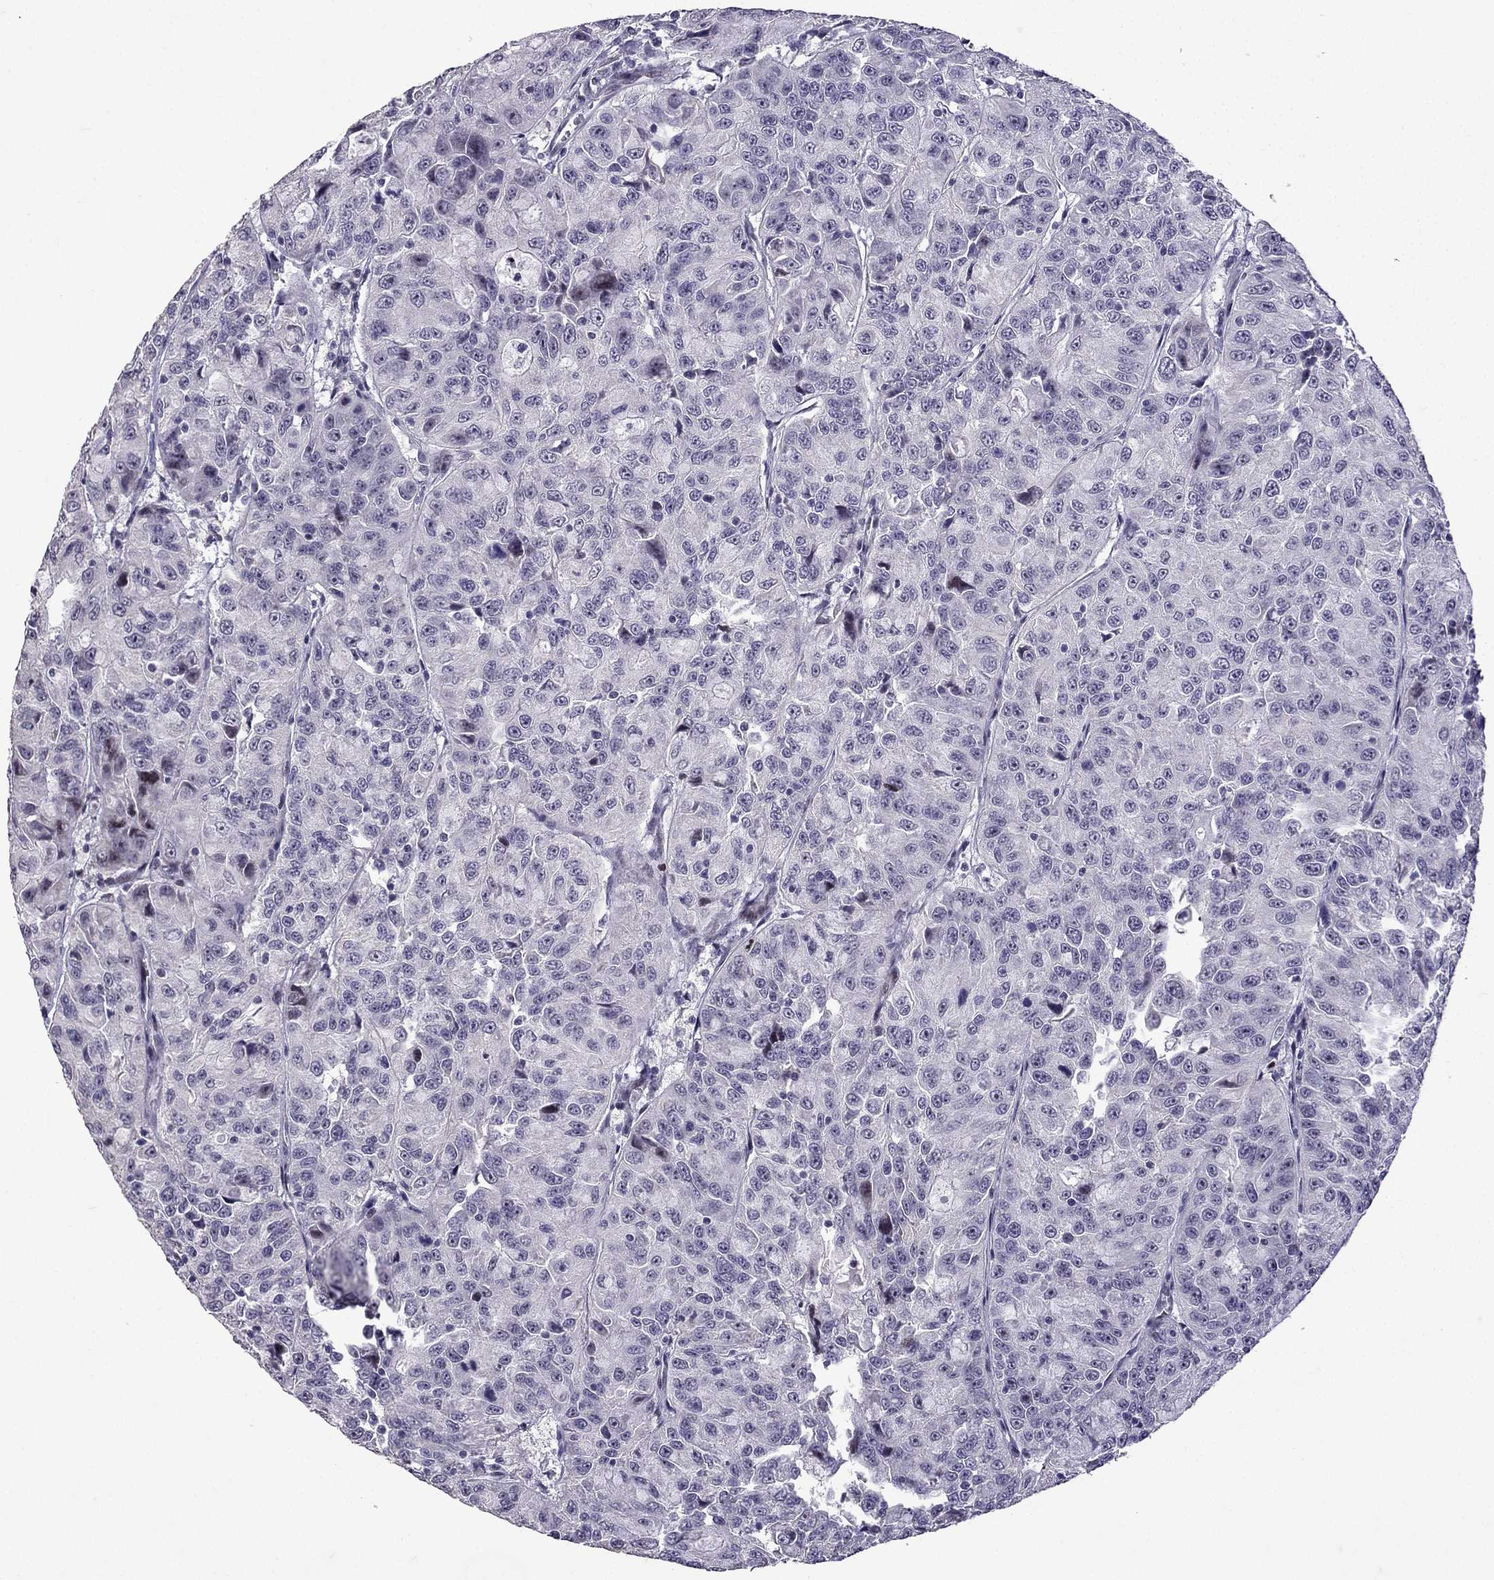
{"staining": {"intensity": "negative", "quantity": "none", "location": "none"}, "tissue": "urothelial cancer", "cell_type": "Tumor cells", "image_type": "cancer", "snomed": [{"axis": "morphology", "description": "Urothelial carcinoma, NOS"}, {"axis": "morphology", "description": "Urothelial carcinoma, High grade"}, {"axis": "topography", "description": "Urinary bladder"}], "caption": "Immunohistochemistry of urothelial cancer displays no expression in tumor cells.", "gene": "TTN", "patient": {"sex": "female", "age": 73}}